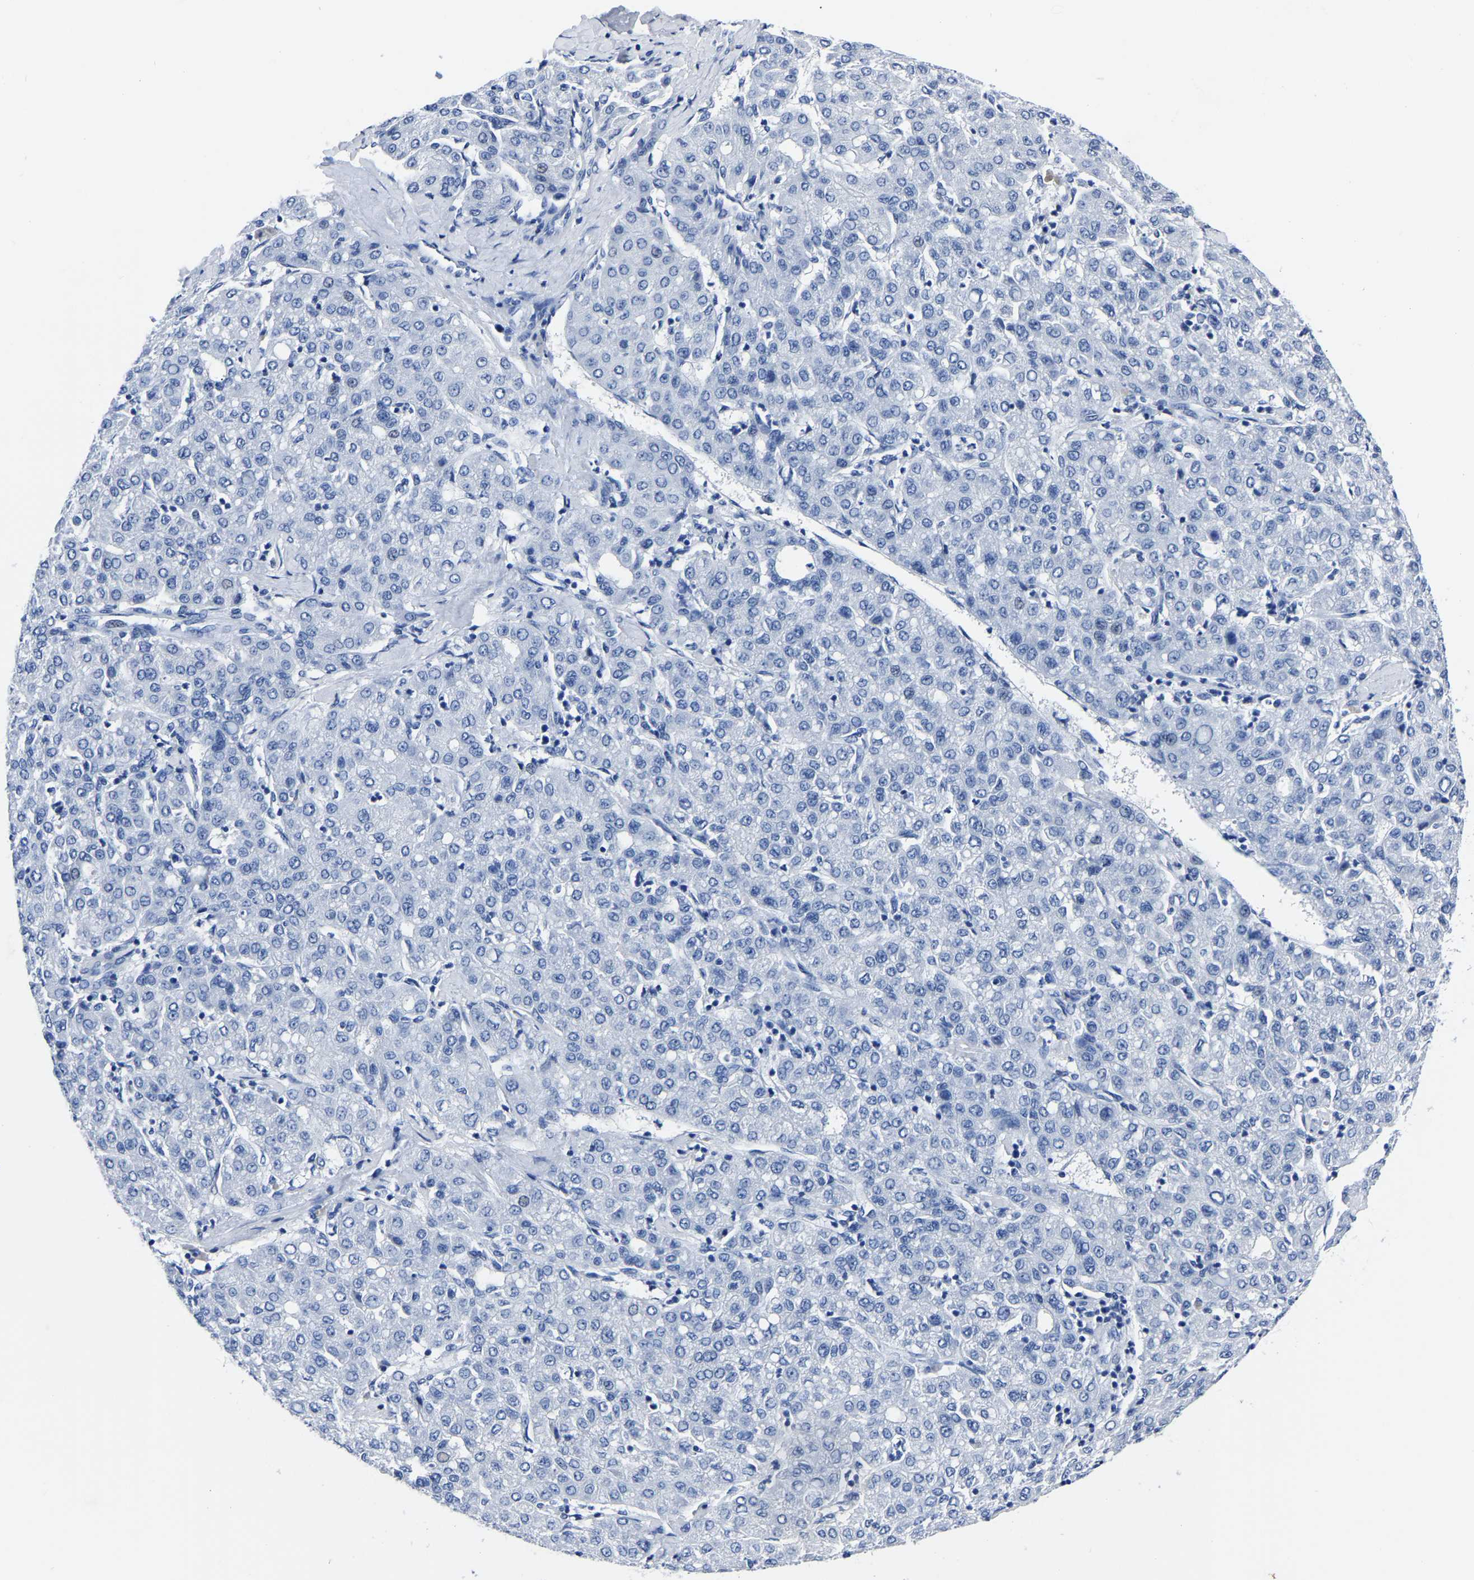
{"staining": {"intensity": "negative", "quantity": "none", "location": "none"}, "tissue": "liver cancer", "cell_type": "Tumor cells", "image_type": "cancer", "snomed": [{"axis": "morphology", "description": "Carcinoma, Hepatocellular, NOS"}, {"axis": "topography", "description": "Liver"}], "caption": "Tumor cells show no significant protein positivity in liver cancer. (DAB immunohistochemistry with hematoxylin counter stain).", "gene": "IMPG2", "patient": {"sex": "male", "age": 65}}